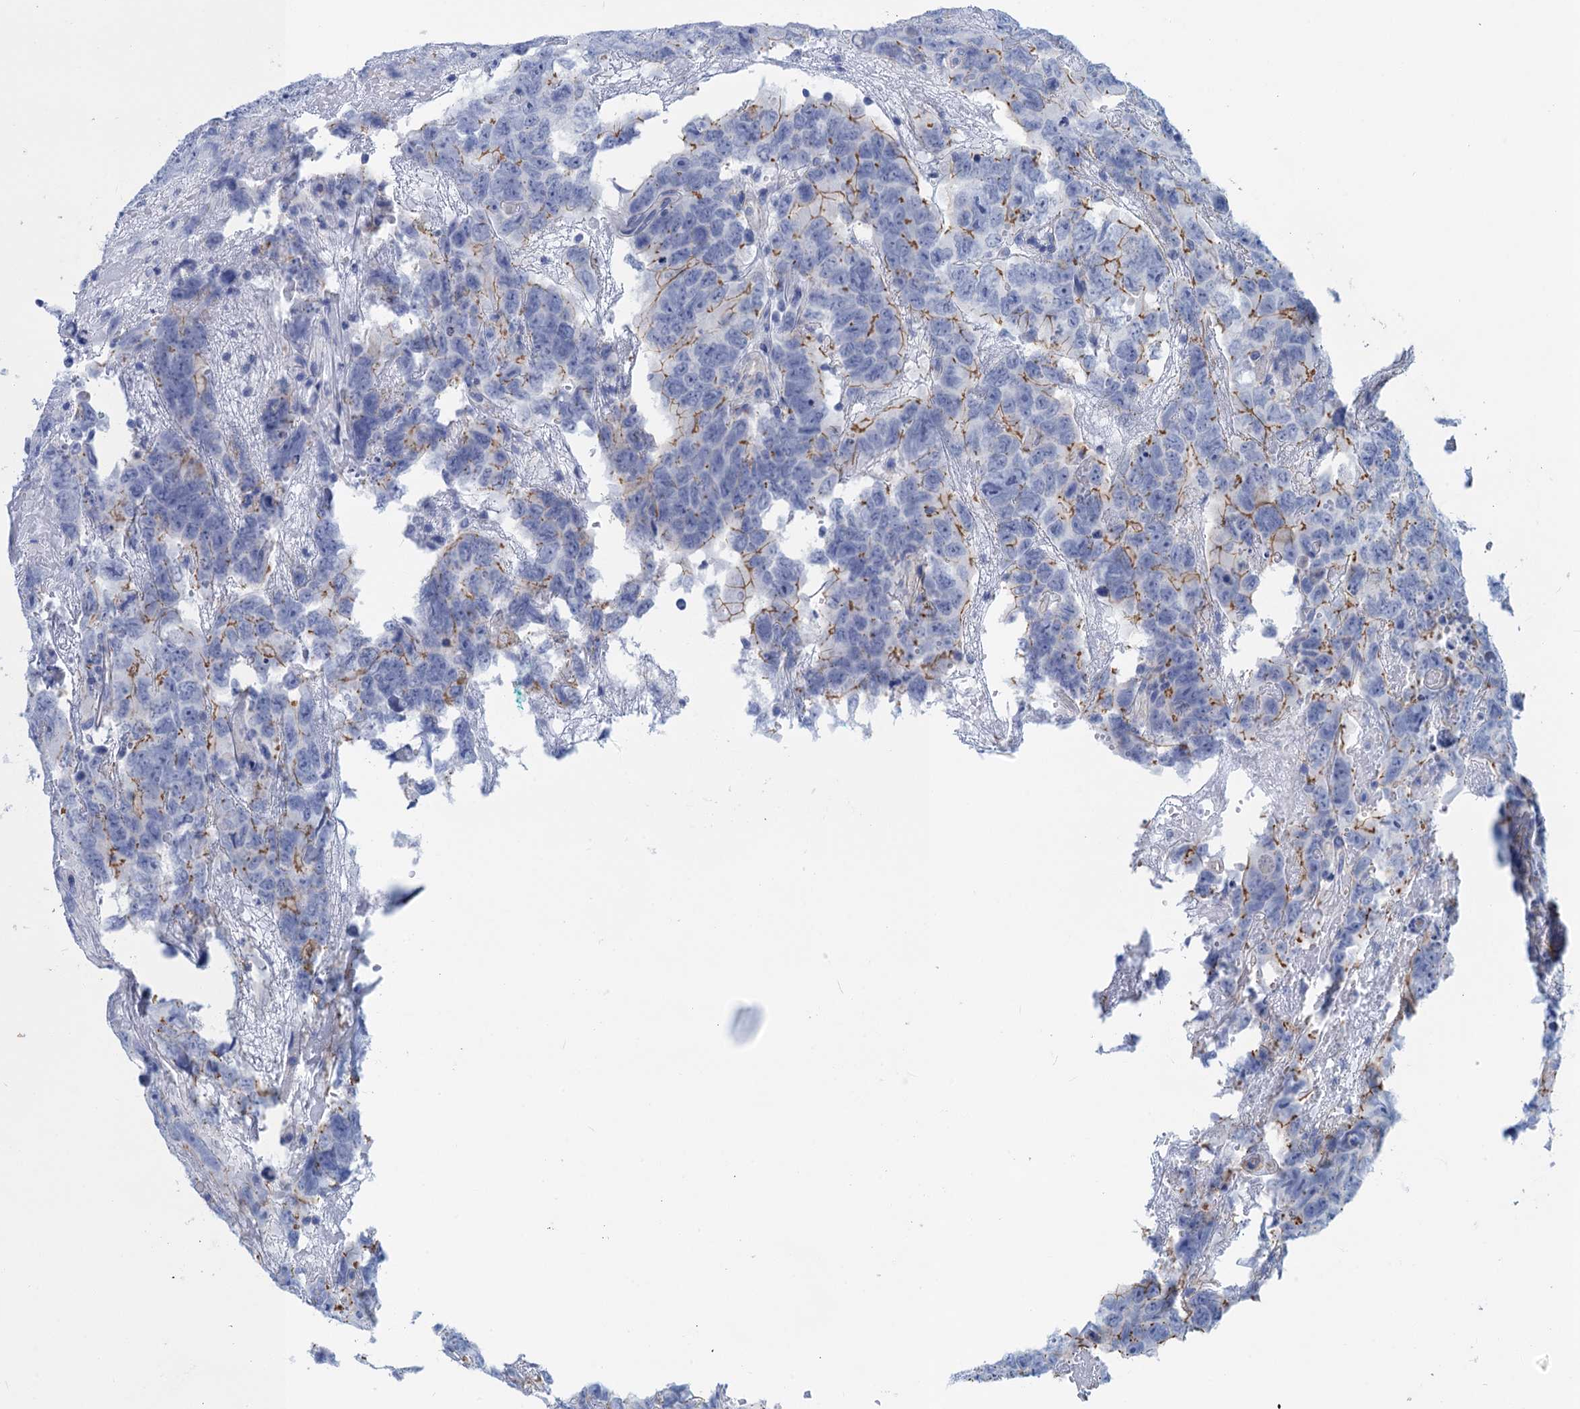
{"staining": {"intensity": "moderate", "quantity": "<25%", "location": "cytoplasmic/membranous"}, "tissue": "testis cancer", "cell_type": "Tumor cells", "image_type": "cancer", "snomed": [{"axis": "morphology", "description": "Carcinoma, Embryonal, NOS"}, {"axis": "topography", "description": "Testis"}], "caption": "Embryonal carcinoma (testis) tissue demonstrates moderate cytoplasmic/membranous staining in approximately <25% of tumor cells", "gene": "CALML5", "patient": {"sex": "male", "age": 45}}